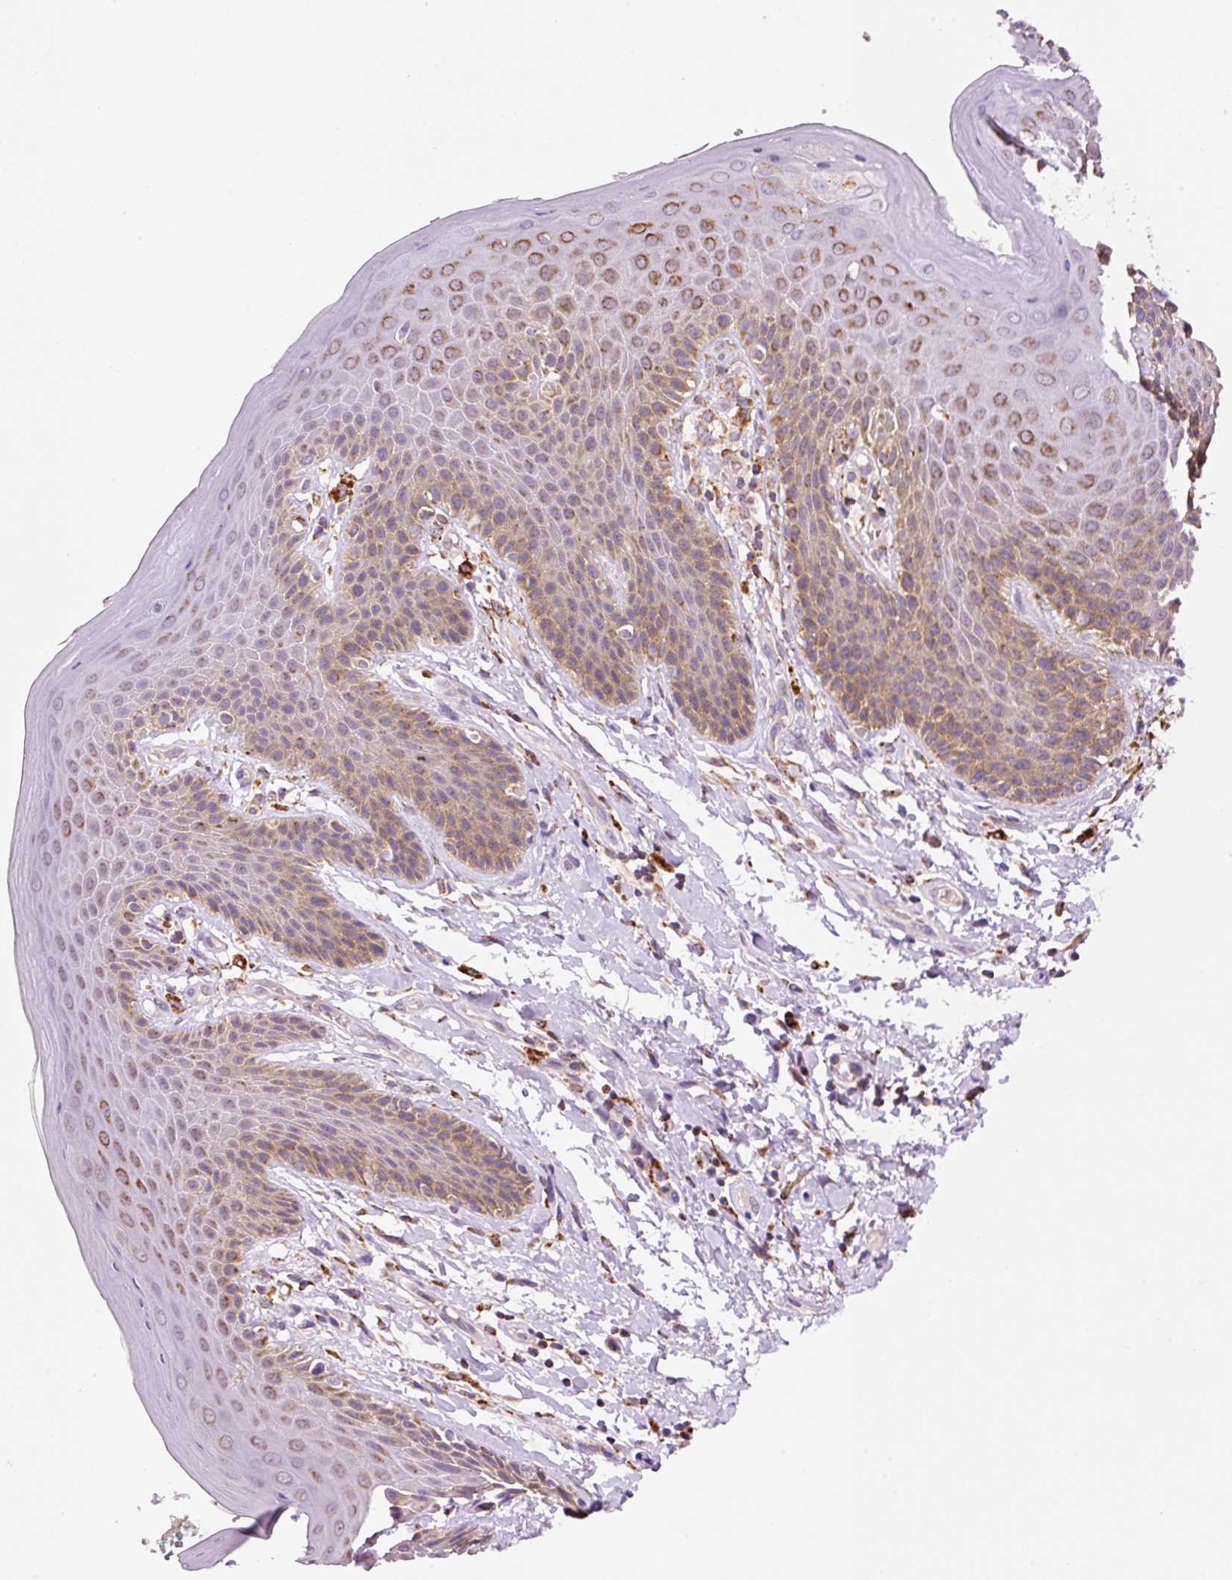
{"staining": {"intensity": "moderate", "quantity": "25%-75%", "location": "cytoplasmic/membranous"}, "tissue": "skin", "cell_type": "Epidermal cells", "image_type": "normal", "snomed": [{"axis": "morphology", "description": "Normal tissue, NOS"}, {"axis": "topography", "description": "Peripheral nerve tissue"}], "caption": "Protein expression by immunohistochemistry displays moderate cytoplasmic/membranous staining in approximately 25%-75% of epidermal cells in unremarkable skin.", "gene": "PCK2", "patient": {"sex": "male", "age": 51}}